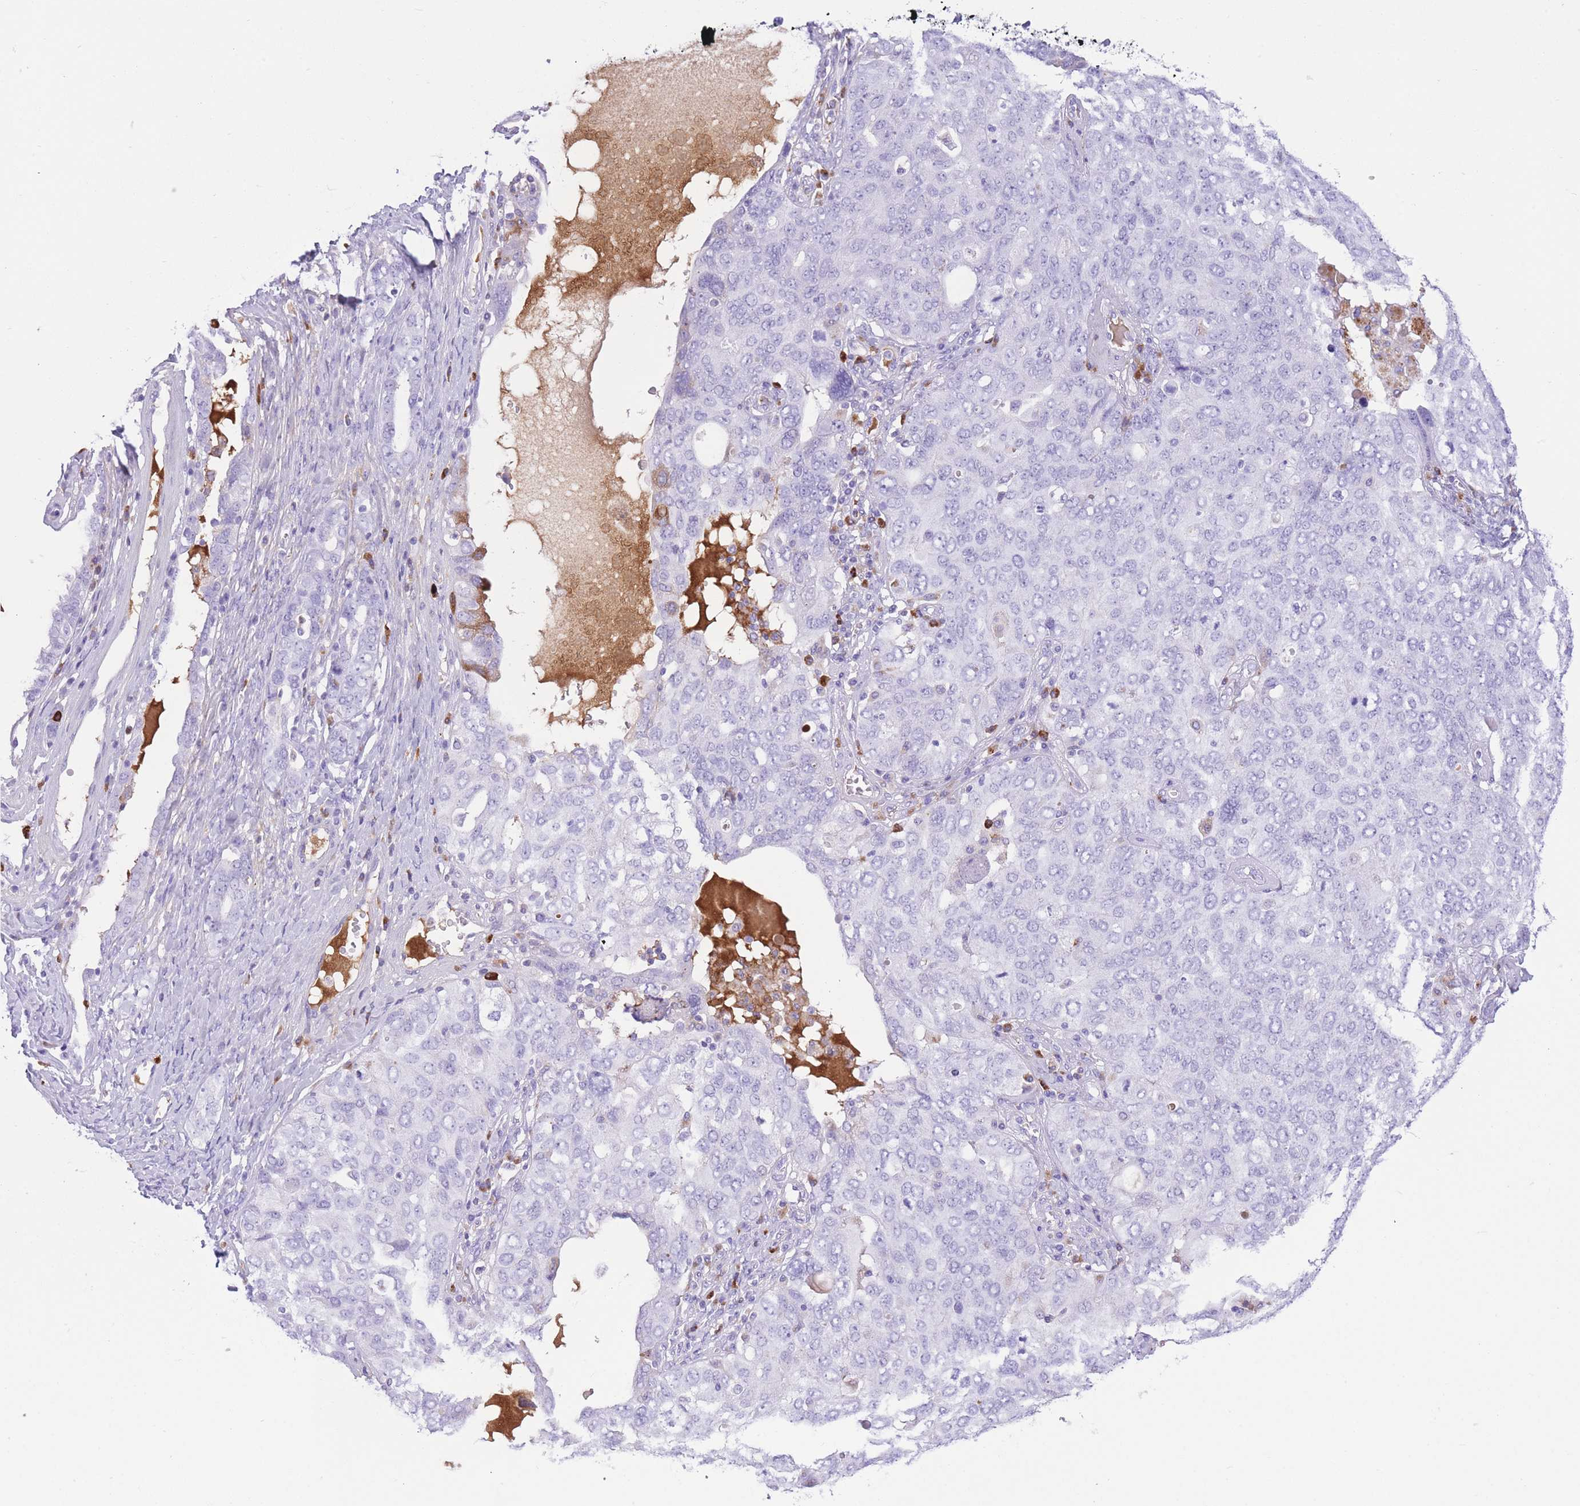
{"staining": {"intensity": "negative", "quantity": "none", "location": "none"}, "tissue": "ovarian cancer", "cell_type": "Tumor cells", "image_type": "cancer", "snomed": [{"axis": "morphology", "description": "Carcinoma, endometroid"}, {"axis": "topography", "description": "Ovary"}], "caption": "IHC of ovarian endometroid carcinoma exhibits no expression in tumor cells.", "gene": "PLBD1", "patient": {"sex": "female", "age": 62}}